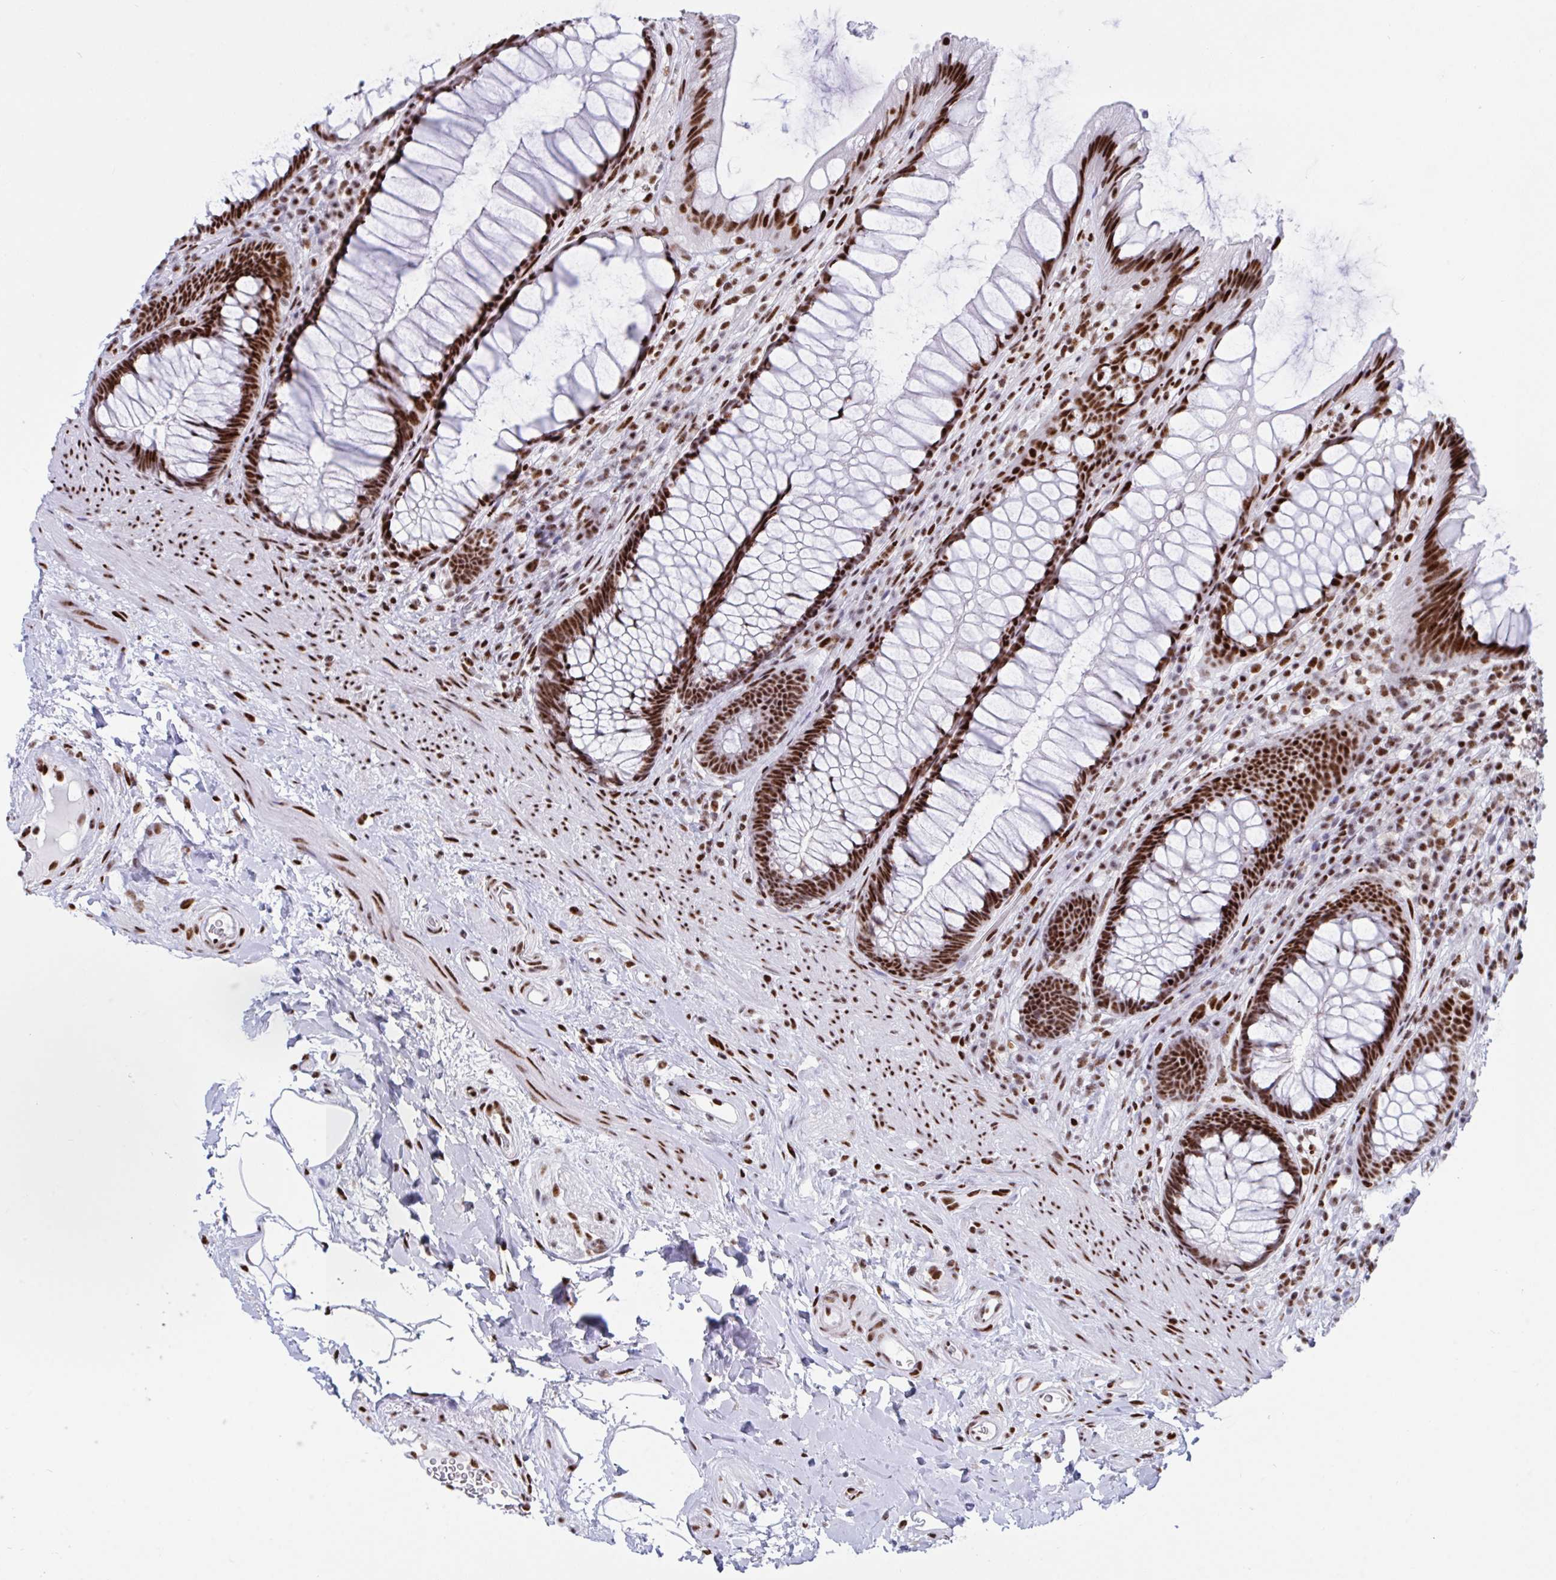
{"staining": {"intensity": "strong", "quantity": ">75%", "location": "nuclear"}, "tissue": "rectum", "cell_type": "Glandular cells", "image_type": "normal", "snomed": [{"axis": "morphology", "description": "Normal tissue, NOS"}, {"axis": "topography", "description": "Rectum"}], "caption": "A micrograph of rectum stained for a protein demonstrates strong nuclear brown staining in glandular cells.", "gene": "IKZF2", "patient": {"sex": "male", "age": 53}}